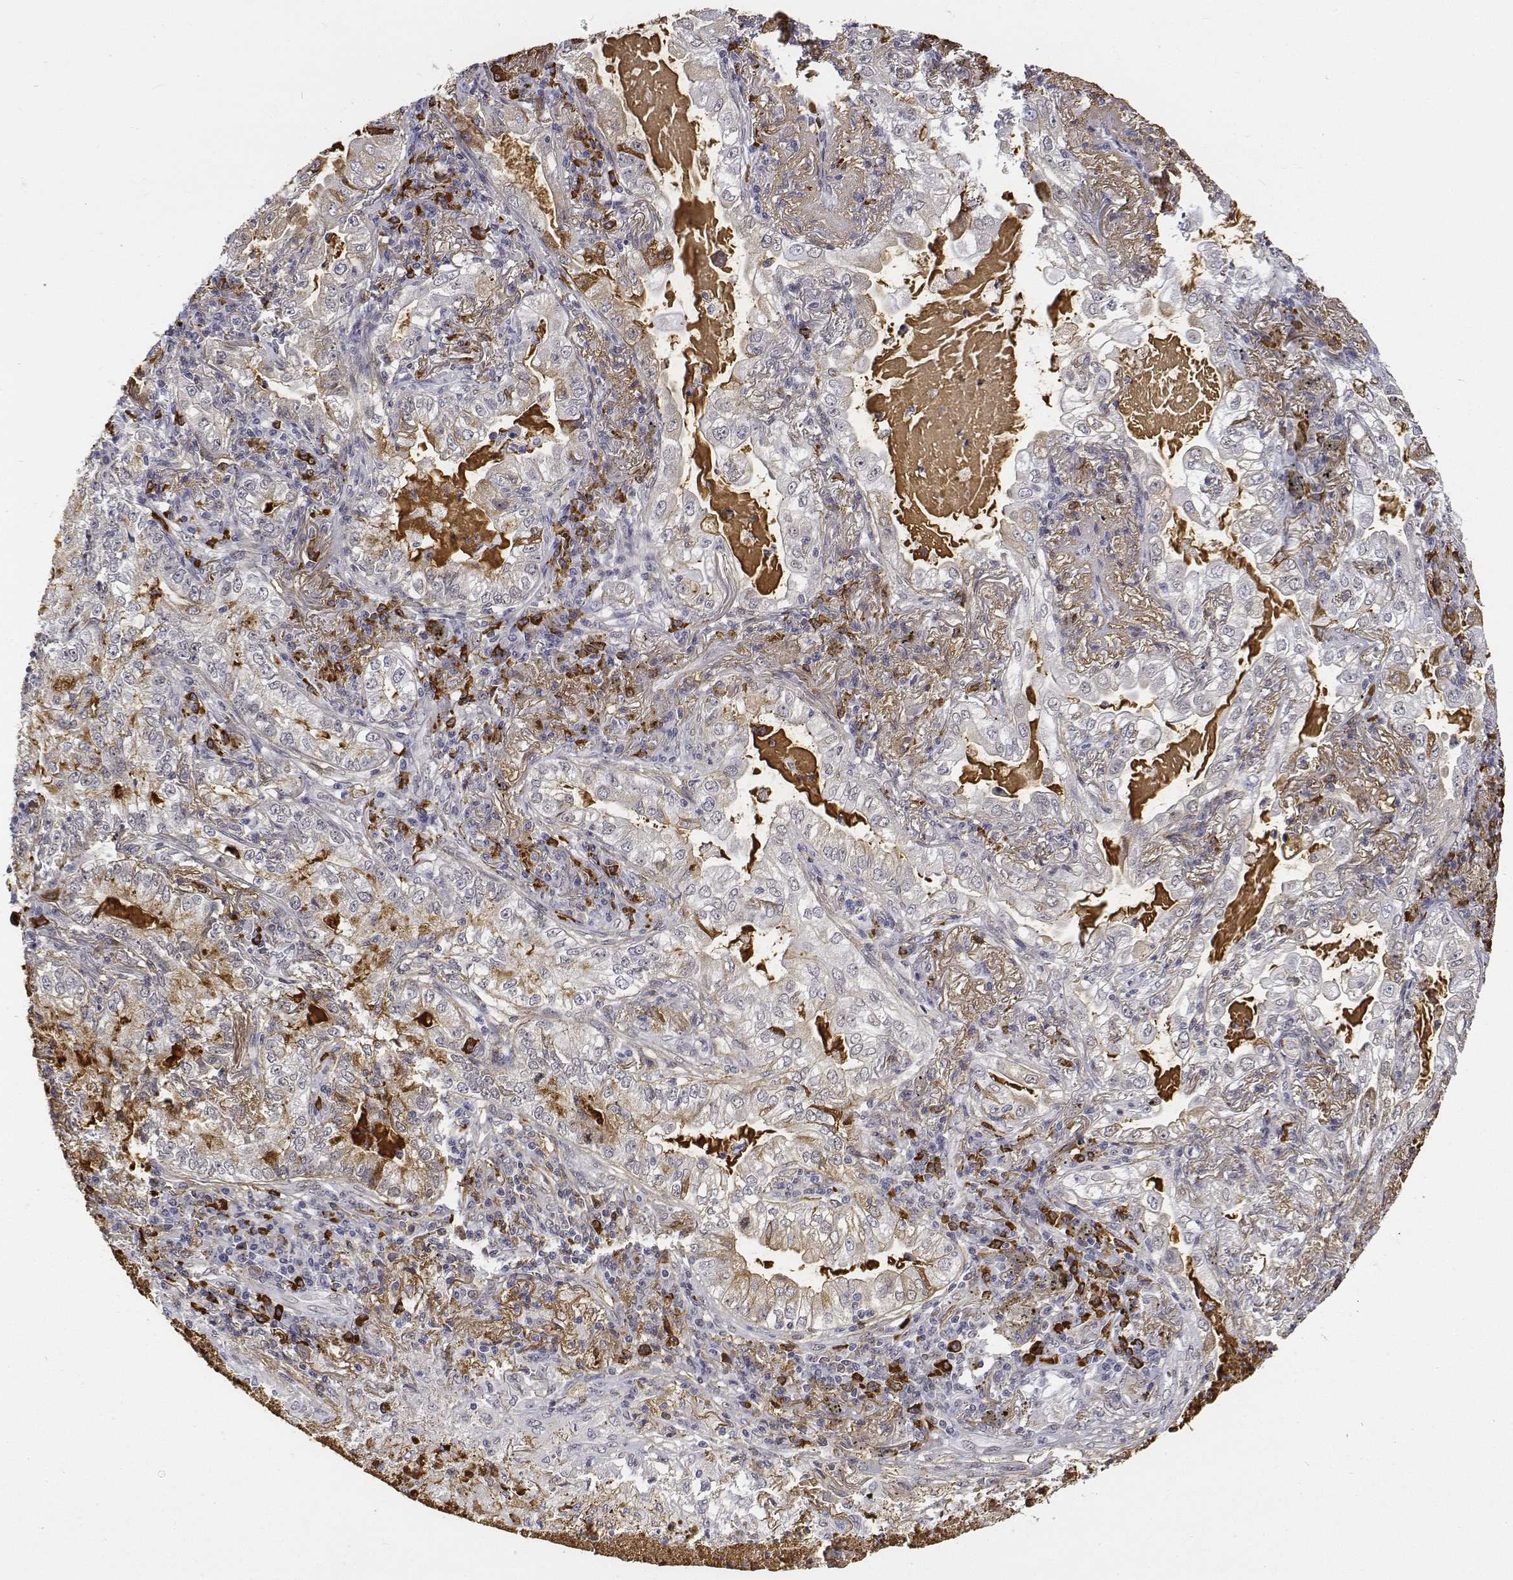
{"staining": {"intensity": "weak", "quantity": "<25%", "location": "cytoplasmic/membranous"}, "tissue": "lung cancer", "cell_type": "Tumor cells", "image_type": "cancer", "snomed": [{"axis": "morphology", "description": "Adenocarcinoma, NOS"}, {"axis": "topography", "description": "Lung"}], "caption": "Immunohistochemistry photomicrograph of human lung adenocarcinoma stained for a protein (brown), which demonstrates no staining in tumor cells.", "gene": "ATRX", "patient": {"sex": "female", "age": 73}}